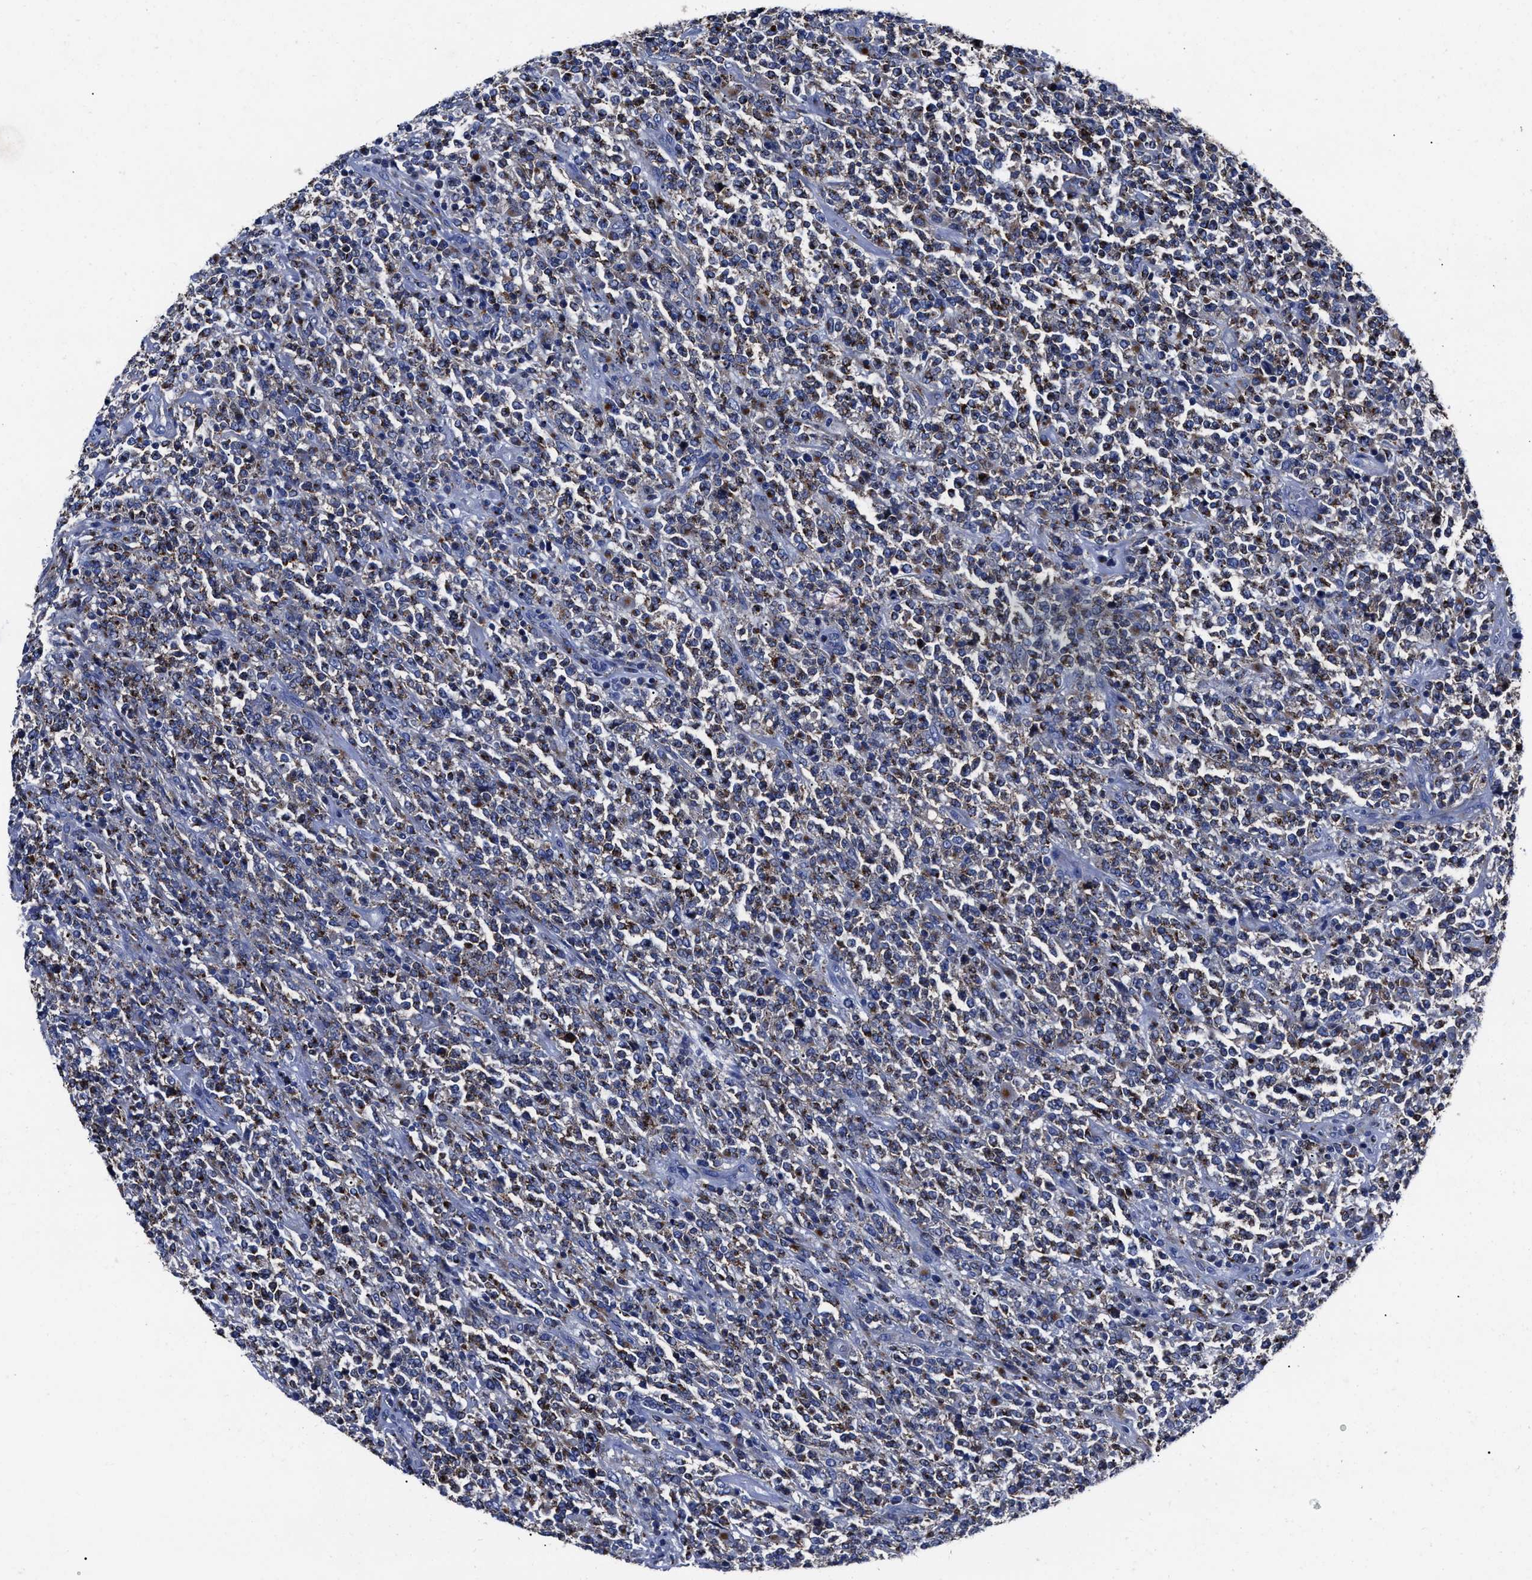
{"staining": {"intensity": "strong", "quantity": "25%-75%", "location": "cytoplasmic/membranous"}, "tissue": "lymphoma", "cell_type": "Tumor cells", "image_type": "cancer", "snomed": [{"axis": "morphology", "description": "Malignant lymphoma, non-Hodgkin's type, High grade"}, {"axis": "topography", "description": "Soft tissue"}], "caption": "A micrograph of human malignant lymphoma, non-Hodgkin's type (high-grade) stained for a protein displays strong cytoplasmic/membranous brown staining in tumor cells.", "gene": "LAMTOR4", "patient": {"sex": "male", "age": 18}}